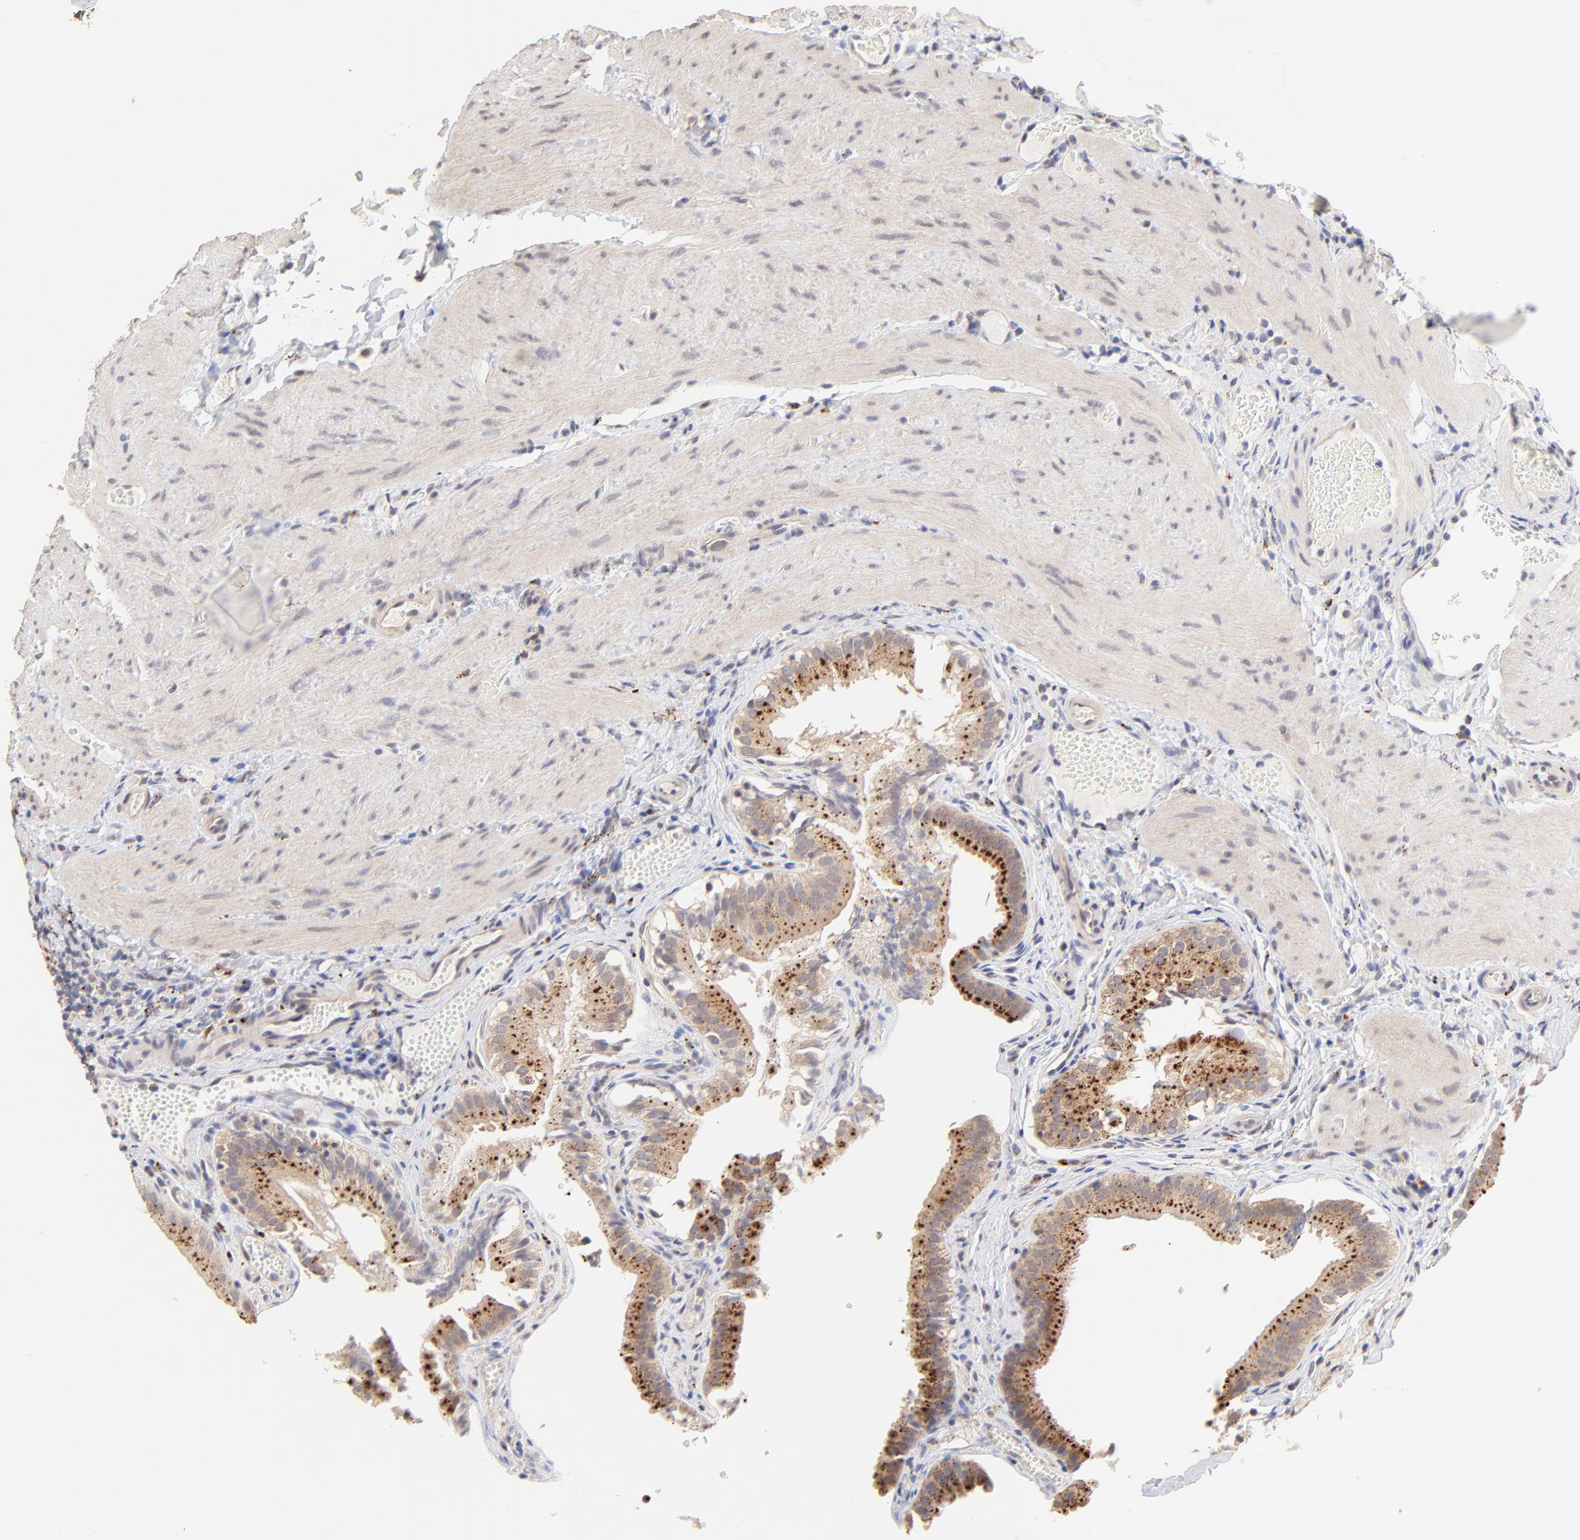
{"staining": {"intensity": "strong", "quantity": ">75%", "location": "cytoplasmic/membranous"}, "tissue": "gallbladder", "cell_type": "Glandular cells", "image_type": "normal", "snomed": [{"axis": "morphology", "description": "Normal tissue, NOS"}, {"axis": "topography", "description": "Gallbladder"}], "caption": "Immunohistochemistry of unremarkable human gallbladder shows high levels of strong cytoplasmic/membranous expression in approximately >75% of glandular cells.", "gene": "PDE4B", "patient": {"sex": "female", "age": 24}}